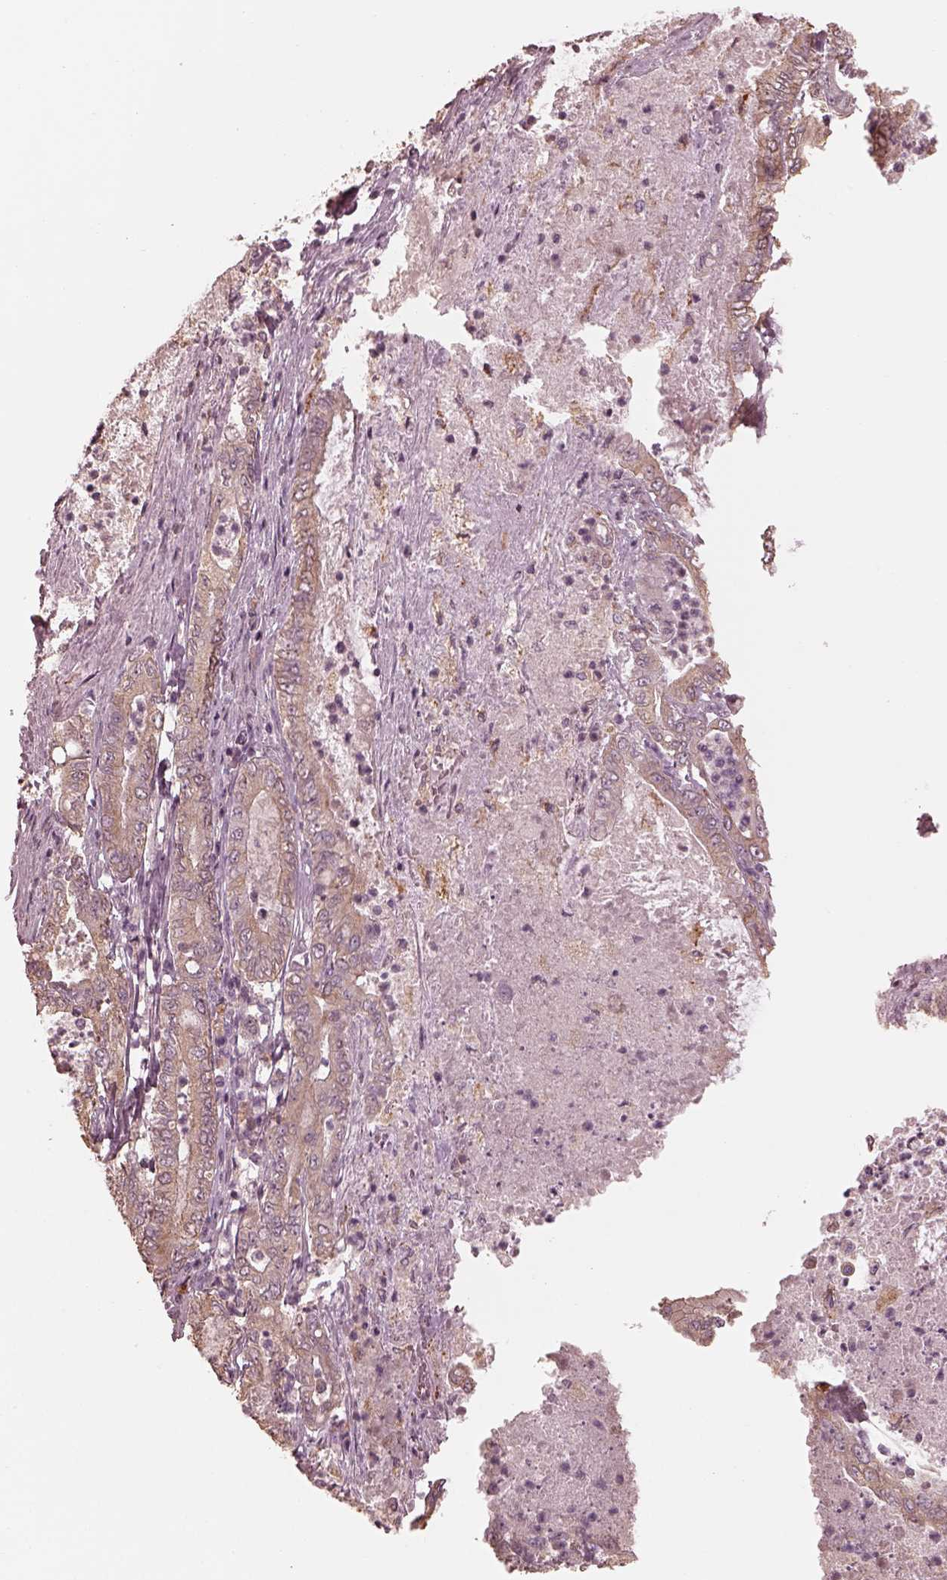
{"staining": {"intensity": "weak", "quantity": "25%-75%", "location": "cytoplasmic/membranous"}, "tissue": "pancreatic cancer", "cell_type": "Tumor cells", "image_type": "cancer", "snomed": [{"axis": "morphology", "description": "Adenocarcinoma, NOS"}, {"axis": "topography", "description": "Pancreas"}], "caption": "Protein positivity by IHC reveals weak cytoplasmic/membranous expression in approximately 25%-75% of tumor cells in pancreatic adenocarcinoma.", "gene": "SLC25A46", "patient": {"sex": "male", "age": 71}}